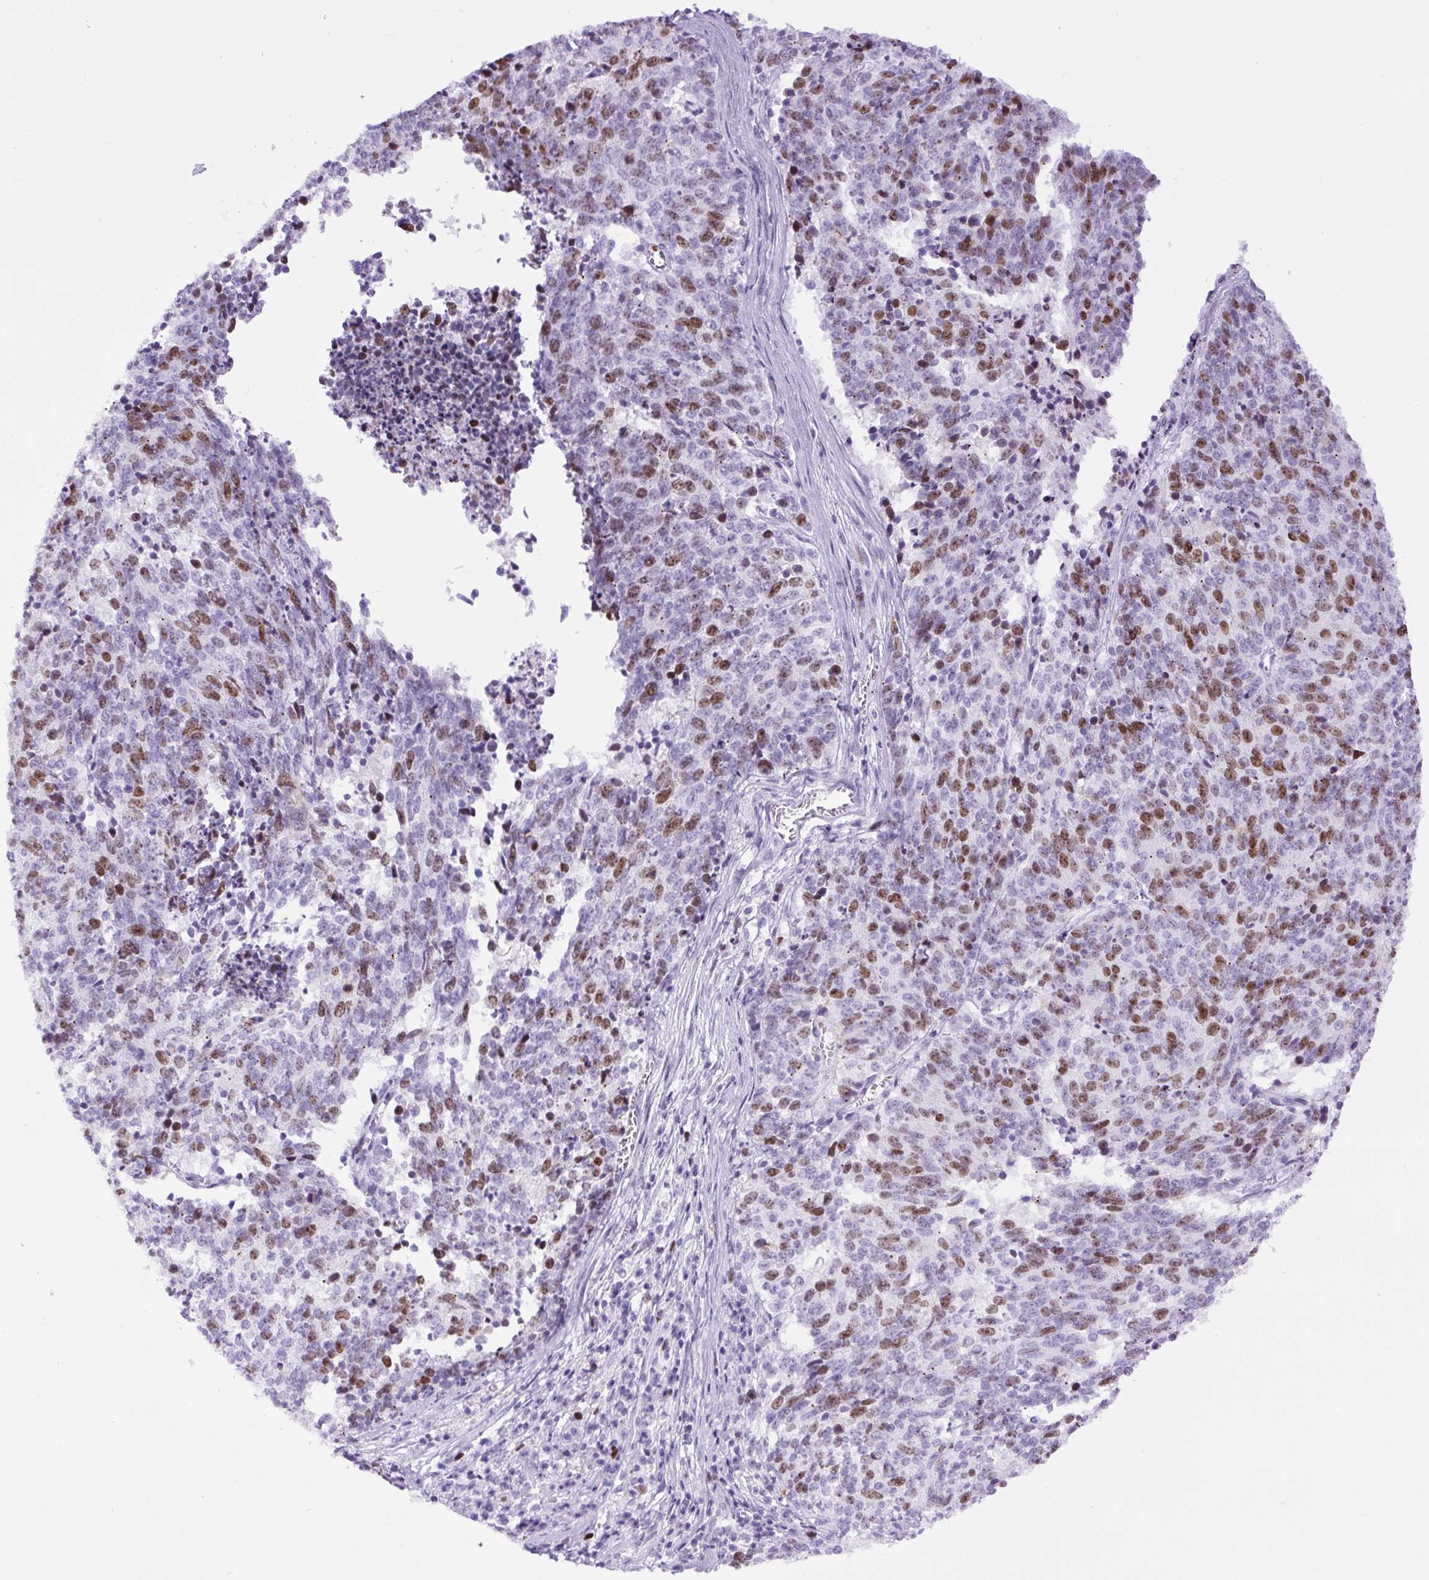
{"staining": {"intensity": "strong", "quantity": "25%-75%", "location": "nuclear"}, "tissue": "cervical cancer", "cell_type": "Tumor cells", "image_type": "cancer", "snomed": [{"axis": "morphology", "description": "Squamous cell carcinoma, NOS"}, {"axis": "topography", "description": "Cervix"}], "caption": "An image showing strong nuclear positivity in about 25%-75% of tumor cells in squamous cell carcinoma (cervical), as visualized by brown immunohistochemical staining.", "gene": "RACGAP1", "patient": {"sex": "female", "age": 29}}